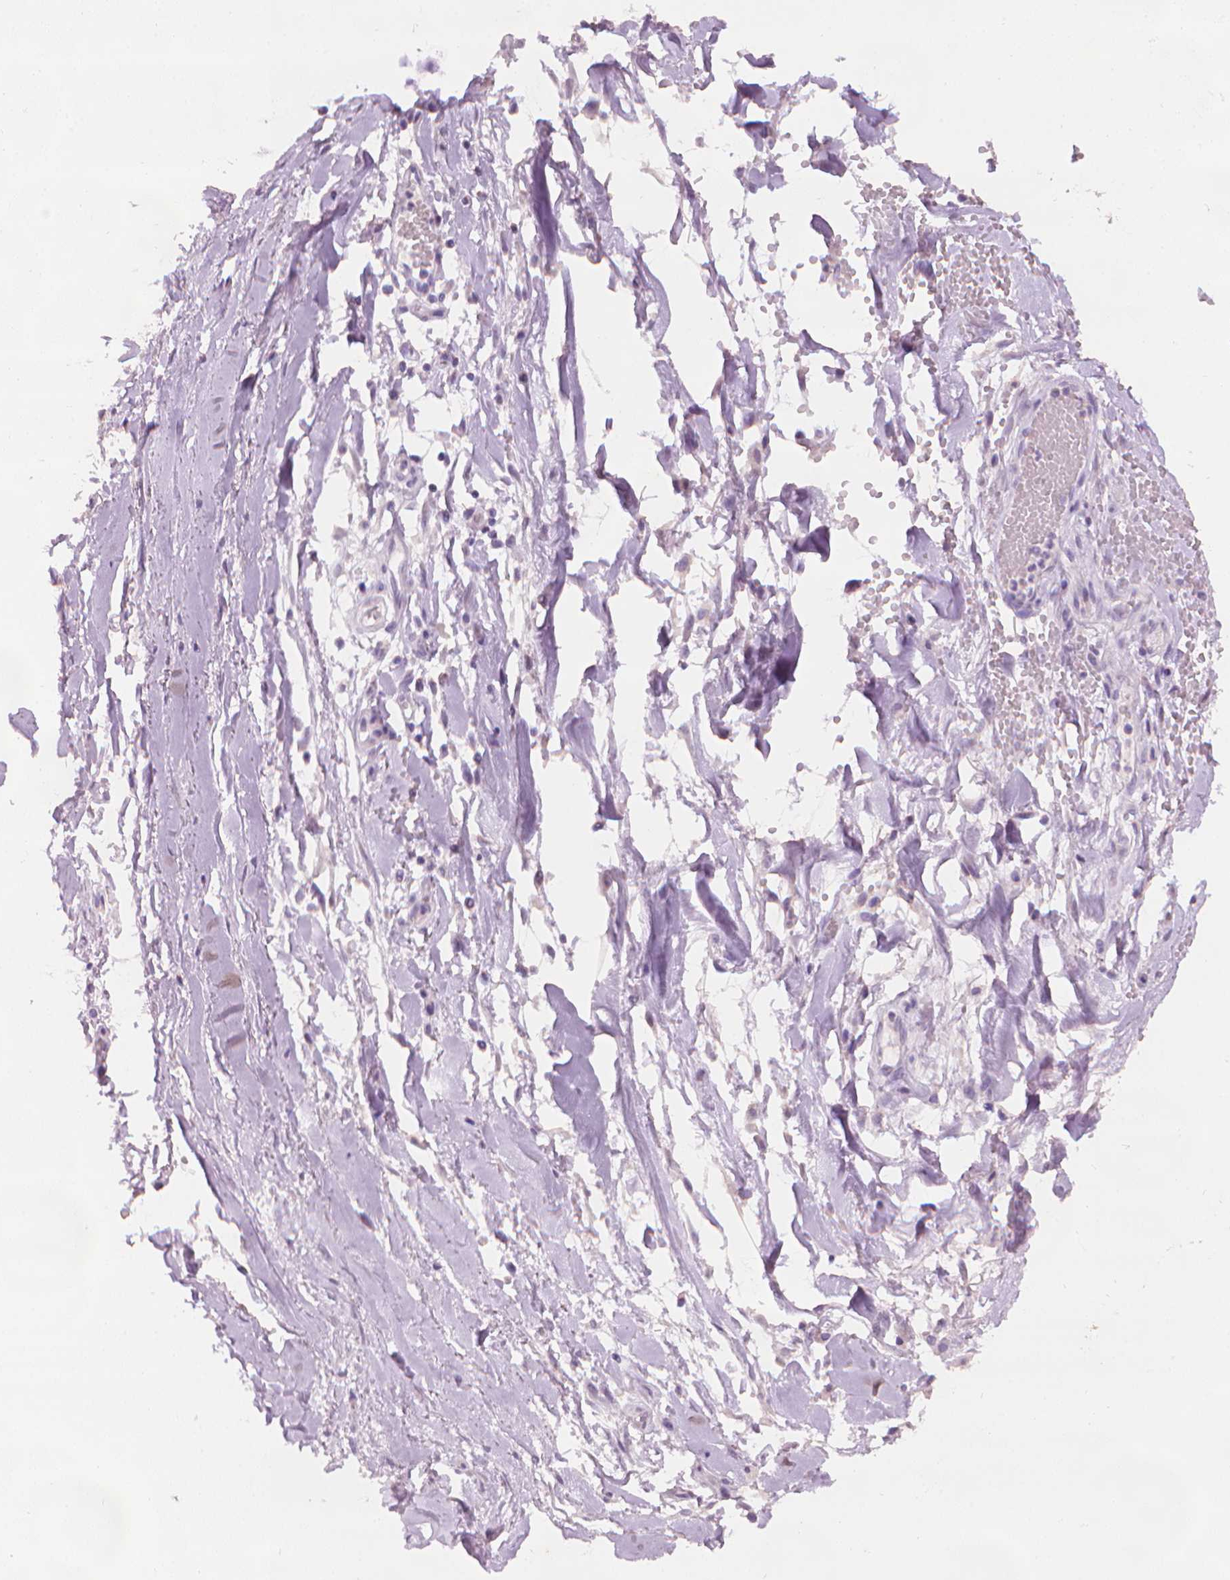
{"staining": {"intensity": "negative", "quantity": "none", "location": "none"}, "tissue": "soft tissue", "cell_type": "Fibroblasts", "image_type": "normal", "snomed": [{"axis": "morphology", "description": "Normal tissue, NOS"}, {"axis": "topography", "description": "Cartilage tissue"}, {"axis": "topography", "description": "Nasopharynx"}, {"axis": "topography", "description": "Thyroid gland"}], "caption": "A high-resolution photomicrograph shows immunohistochemistry staining of unremarkable soft tissue, which shows no significant positivity in fibroblasts.", "gene": "MLANA", "patient": {"sex": "male", "age": 63}}